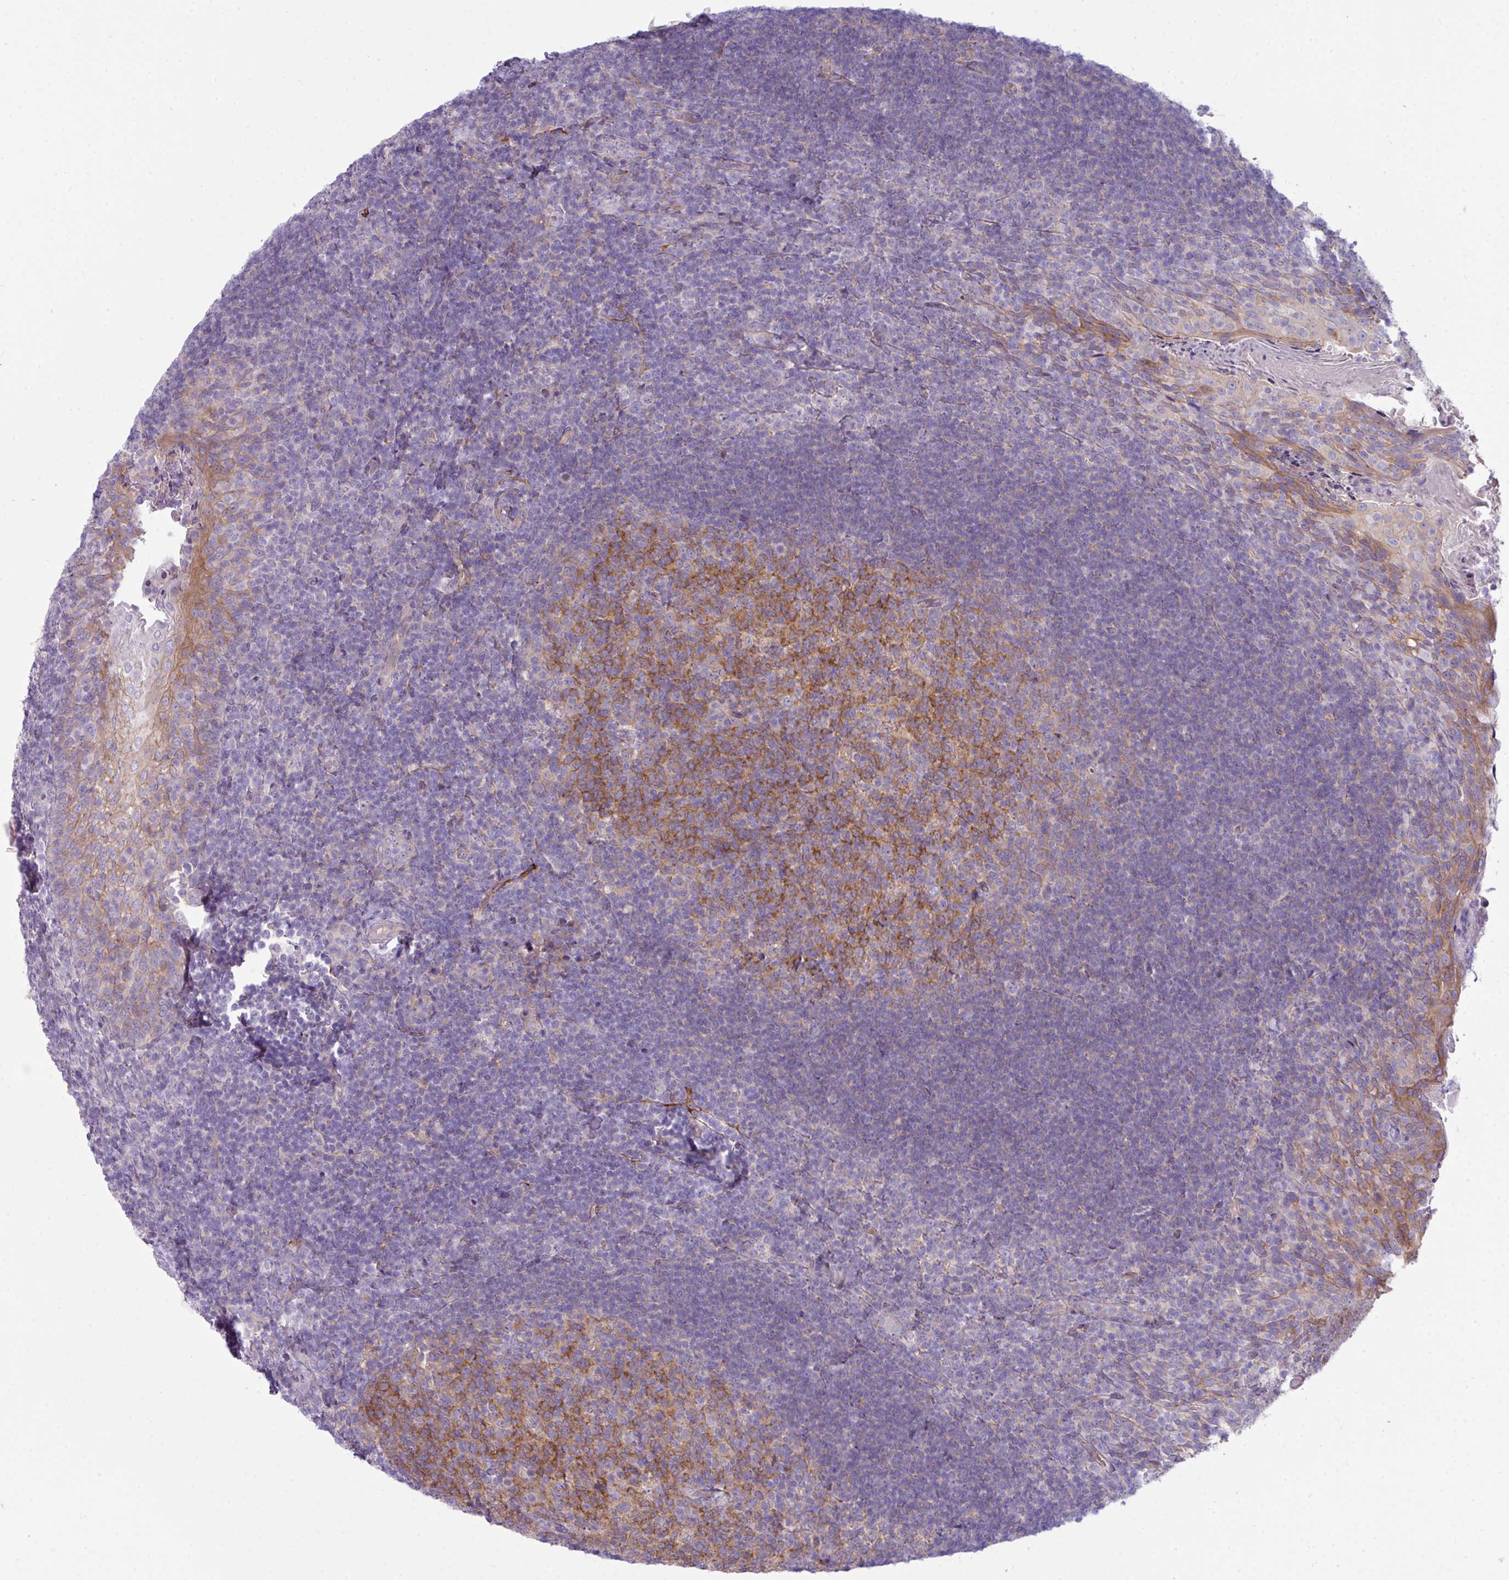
{"staining": {"intensity": "moderate", "quantity": ">75%", "location": "cytoplasmic/membranous"}, "tissue": "tonsil", "cell_type": "Germinal center cells", "image_type": "normal", "snomed": [{"axis": "morphology", "description": "Normal tissue, NOS"}, {"axis": "topography", "description": "Tonsil"}], "caption": "A photomicrograph of human tonsil stained for a protein exhibits moderate cytoplasmic/membranous brown staining in germinal center cells. The staining is performed using DAB (3,3'-diaminobenzidine) brown chromogen to label protein expression. The nuclei are counter-stained blue using hematoxylin.", "gene": "ABCC5", "patient": {"sex": "female", "age": 10}}